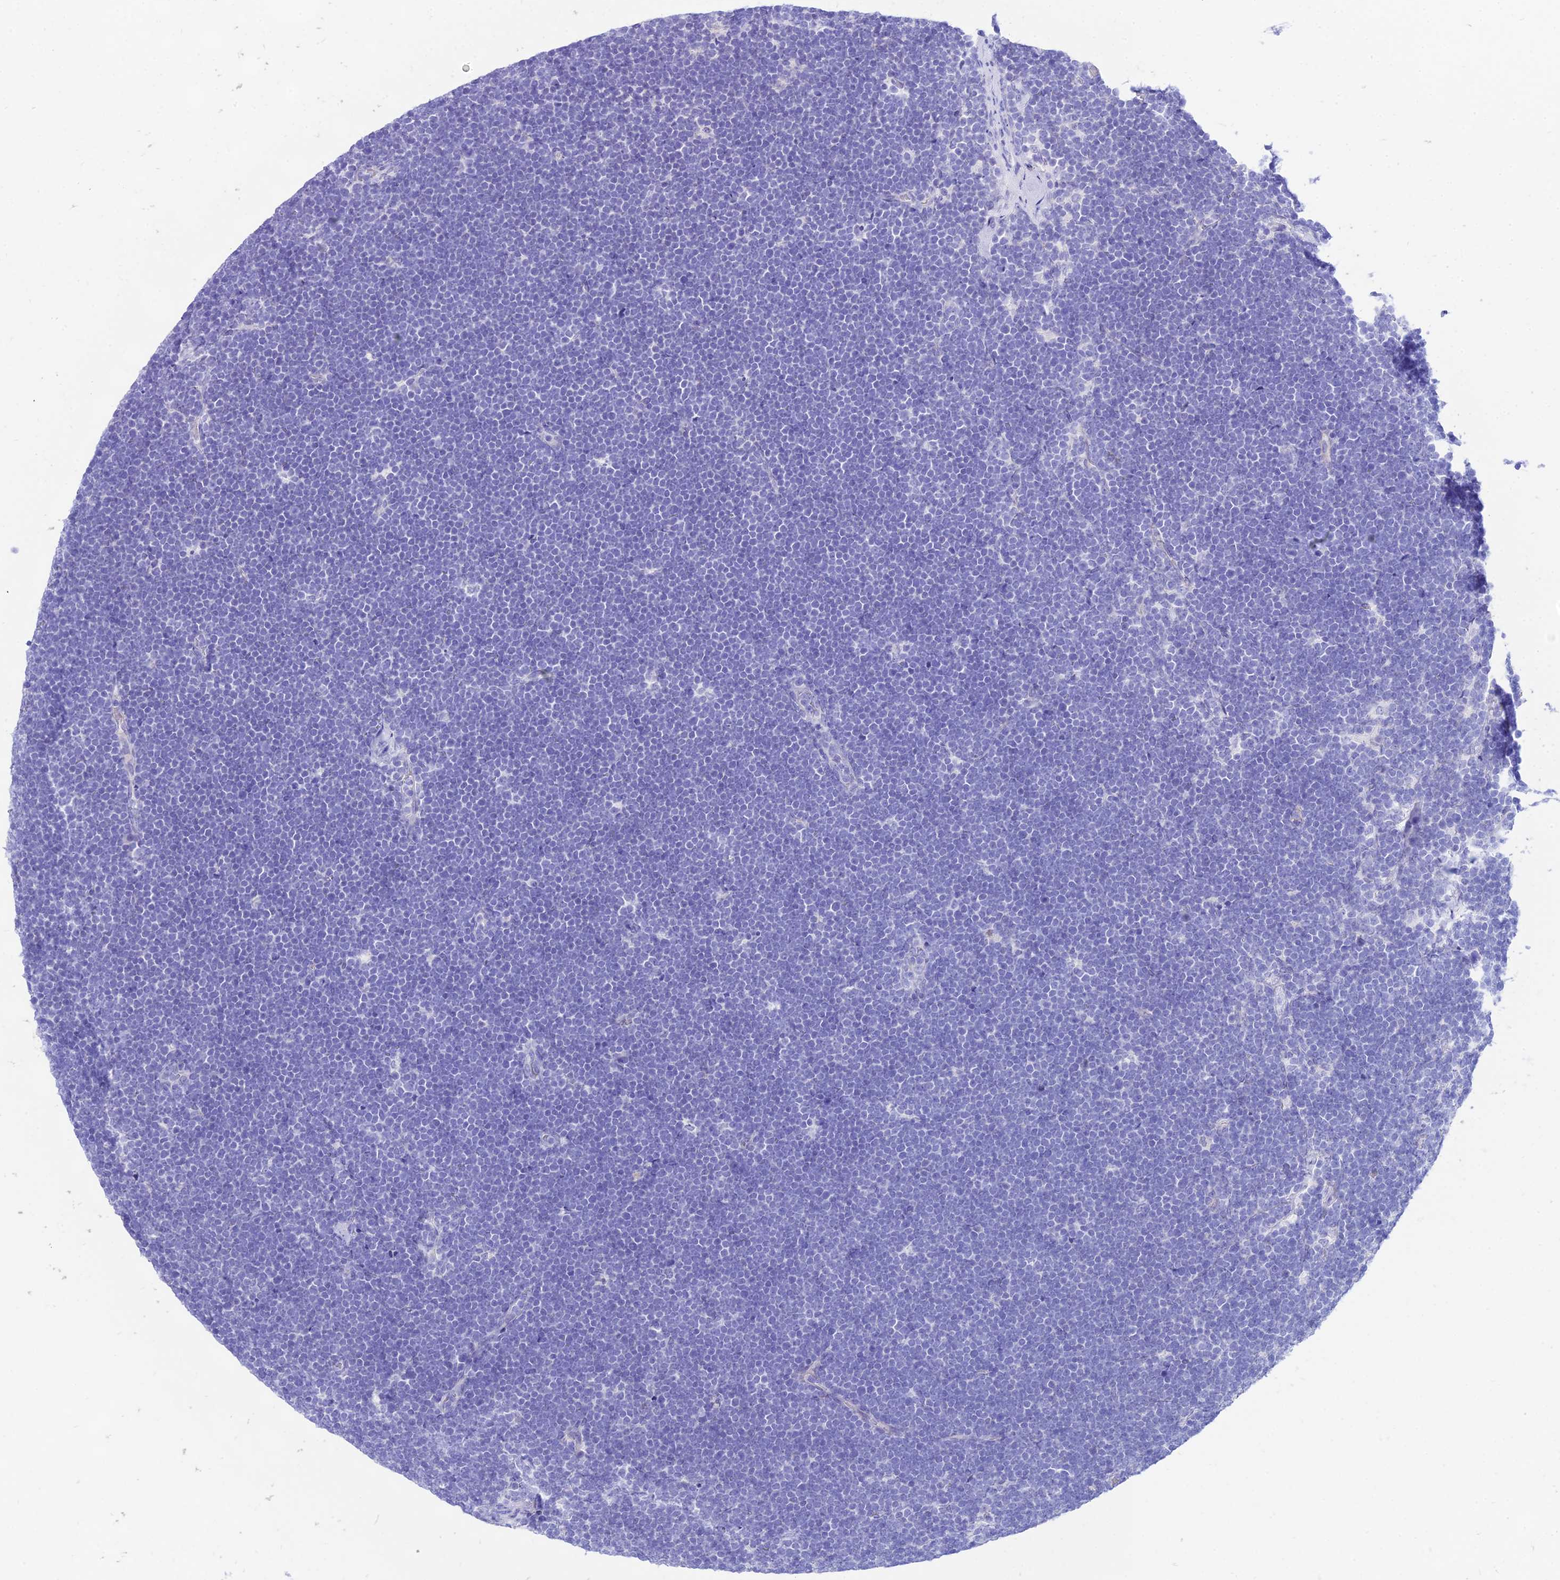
{"staining": {"intensity": "negative", "quantity": "none", "location": "none"}, "tissue": "lymphoma", "cell_type": "Tumor cells", "image_type": "cancer", "snomed": [{"axis": "morphology", "description": "Malignant lymphoma, non-Hodgkin's type, High grade"}, {"axis": "topography", "description": "Lymph node"}], "caption": "Histopathology image shows no significant protein staining in tumor cells of high-grade malignant lymphoma, non-Hodgkin's type. (DAB IHC with hematoxylin counter stain).", "gene": "TAC3", "patient": {"sex": "male", "age": 13}}